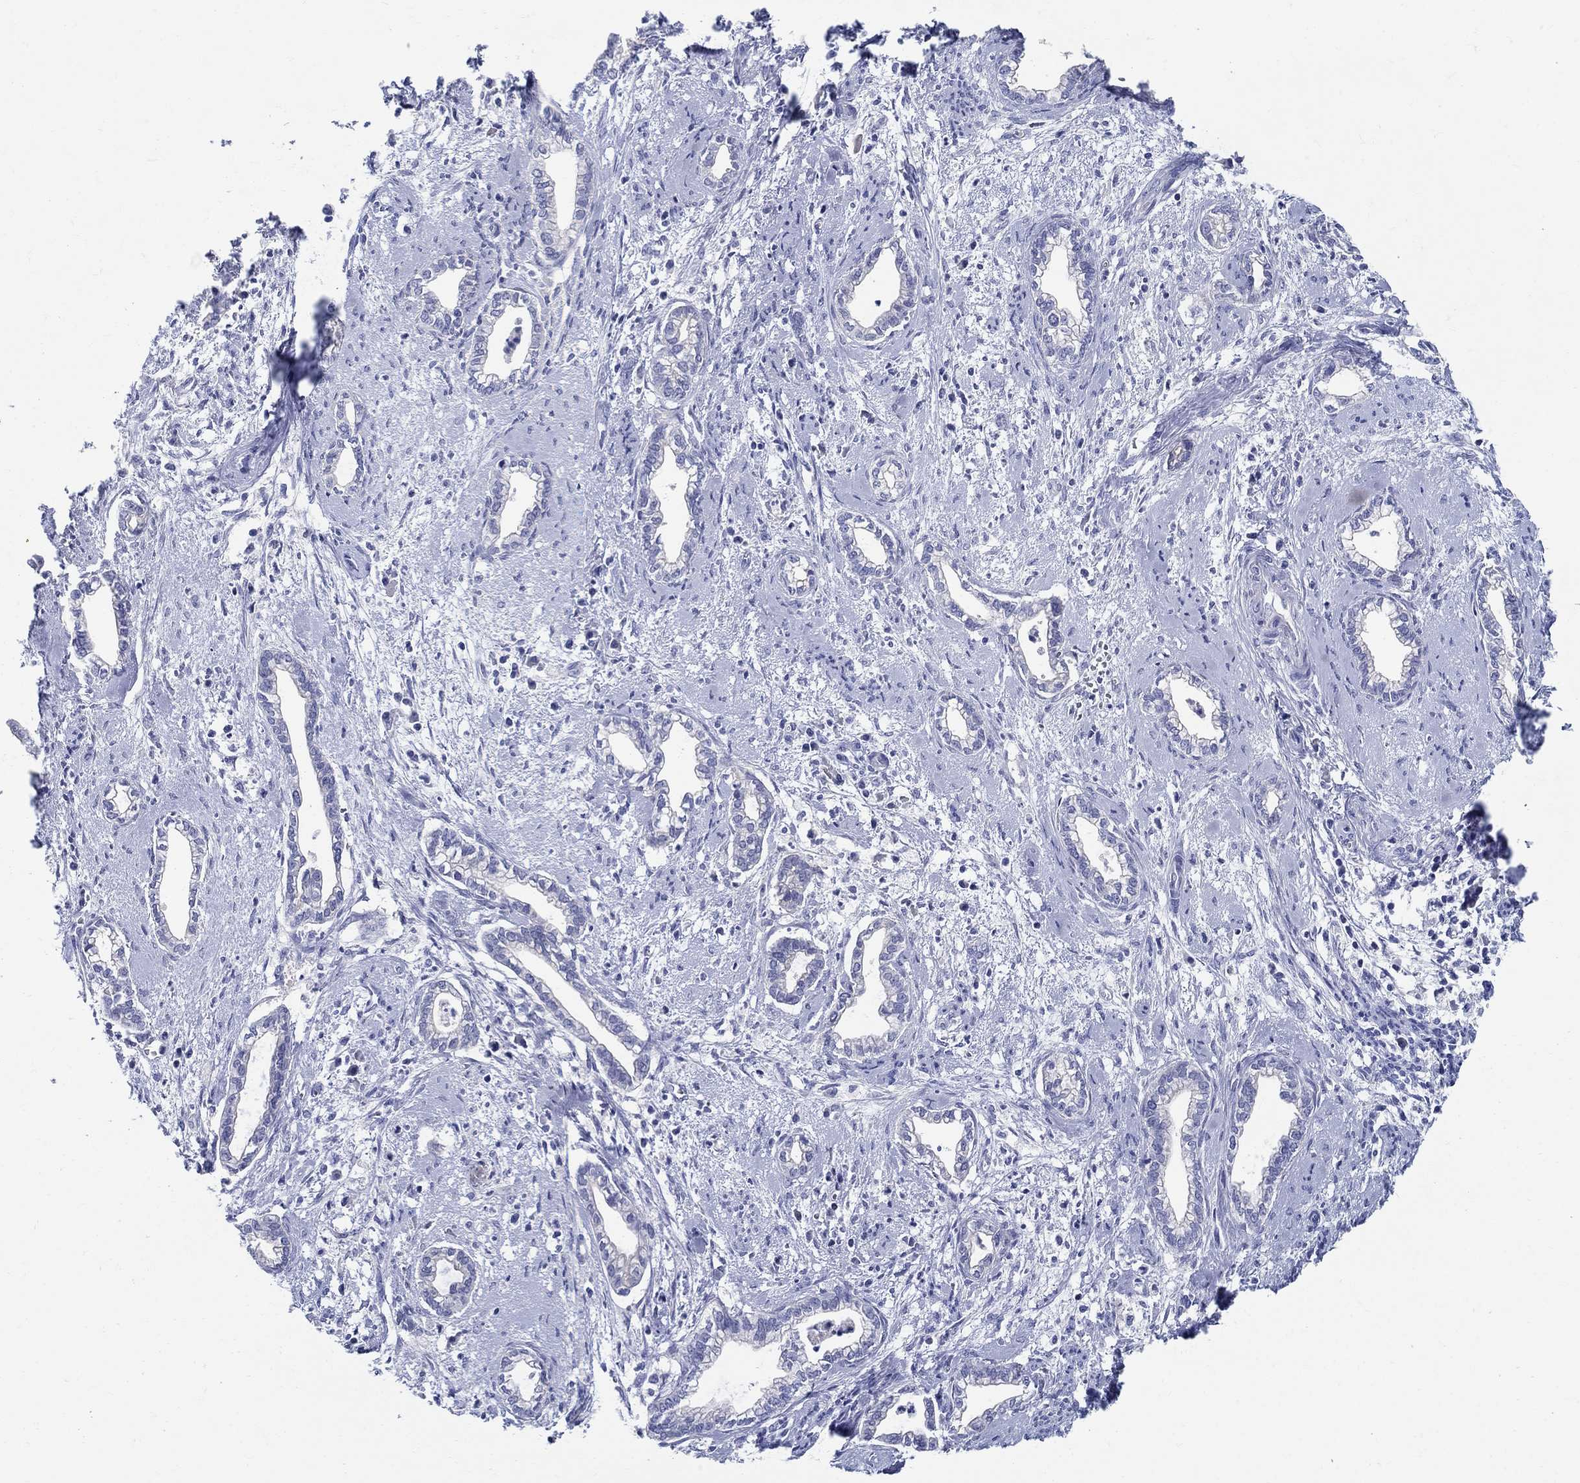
{"staining": {"intensity": "negative", "quantity": "none", "location": "none"}, "tissue": "cervical cancer", "cell_type": "Tumor cells", "image_type": "cancer", "snomed": [{"axis": "morphology", "description": "Adenocarcinoma, NOS"}, {"axis": "topography", "description": "Cervix"}], "caption": "IHC micrograph of human cervical adenocarcinoma stained for a protein (brown), which displays no expression in tumor cells.", "gene": "CRYGD", "patient": {"sex": "female", "age": 62}}